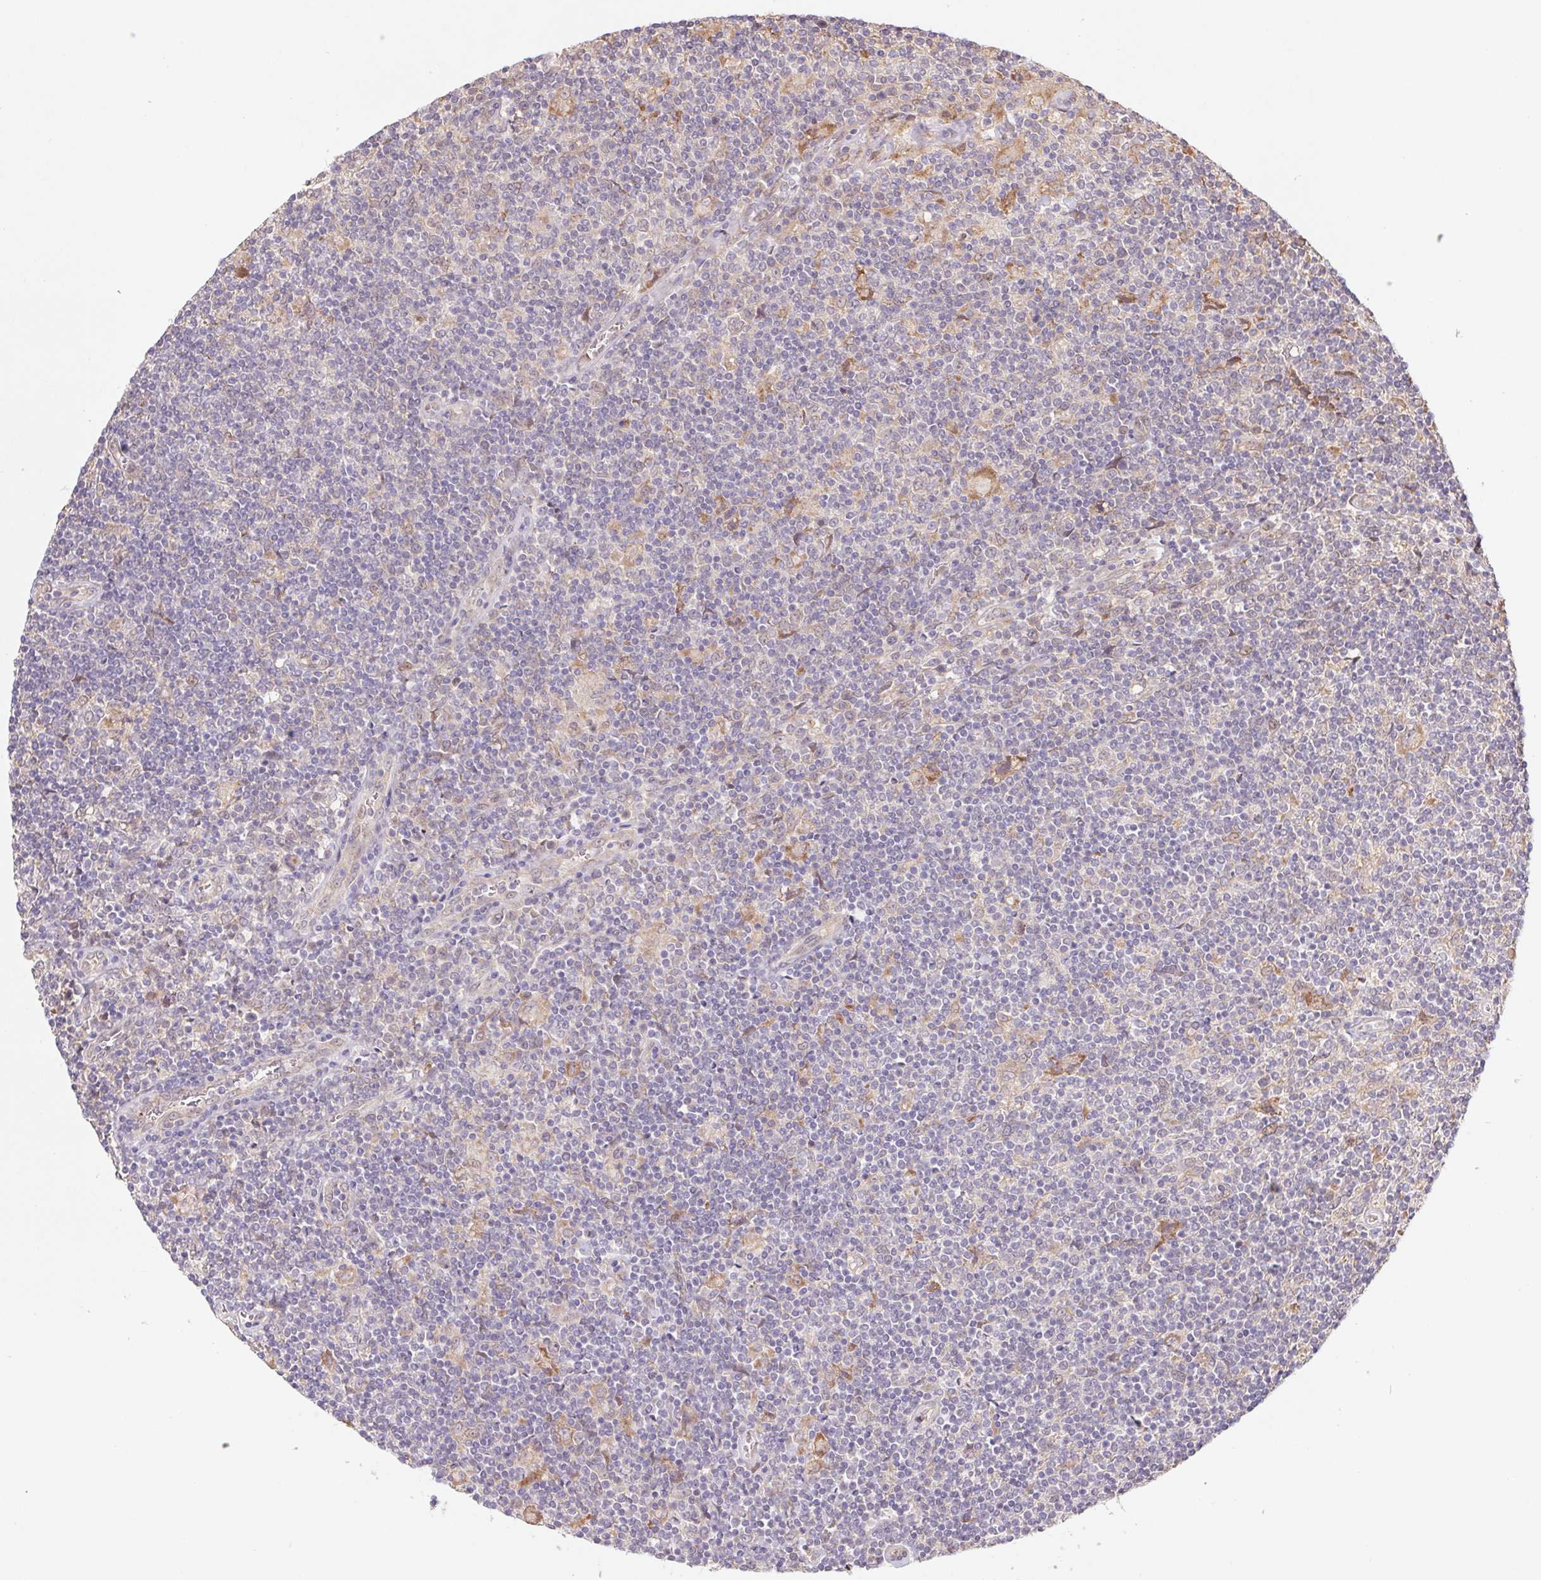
{"staining": {"intensity": "negative", "quantity": "none", "location": "none"}, "tissue": "lymphoma", "cell_type": "Tumor cells", "image_type": "cancer", "snomed": [{"axis": "morphology", "description": "Hodgkin's disease, NOS"}, {"axis": "topography", "description": "Lymph node"}], "caption": "This is an immunohistochemistry photomicrograph of human Hodgkin's disease. There is no expression in tumor cells.", "gene": "RRM1", "patient": {"sex": "male", "age": 40}}